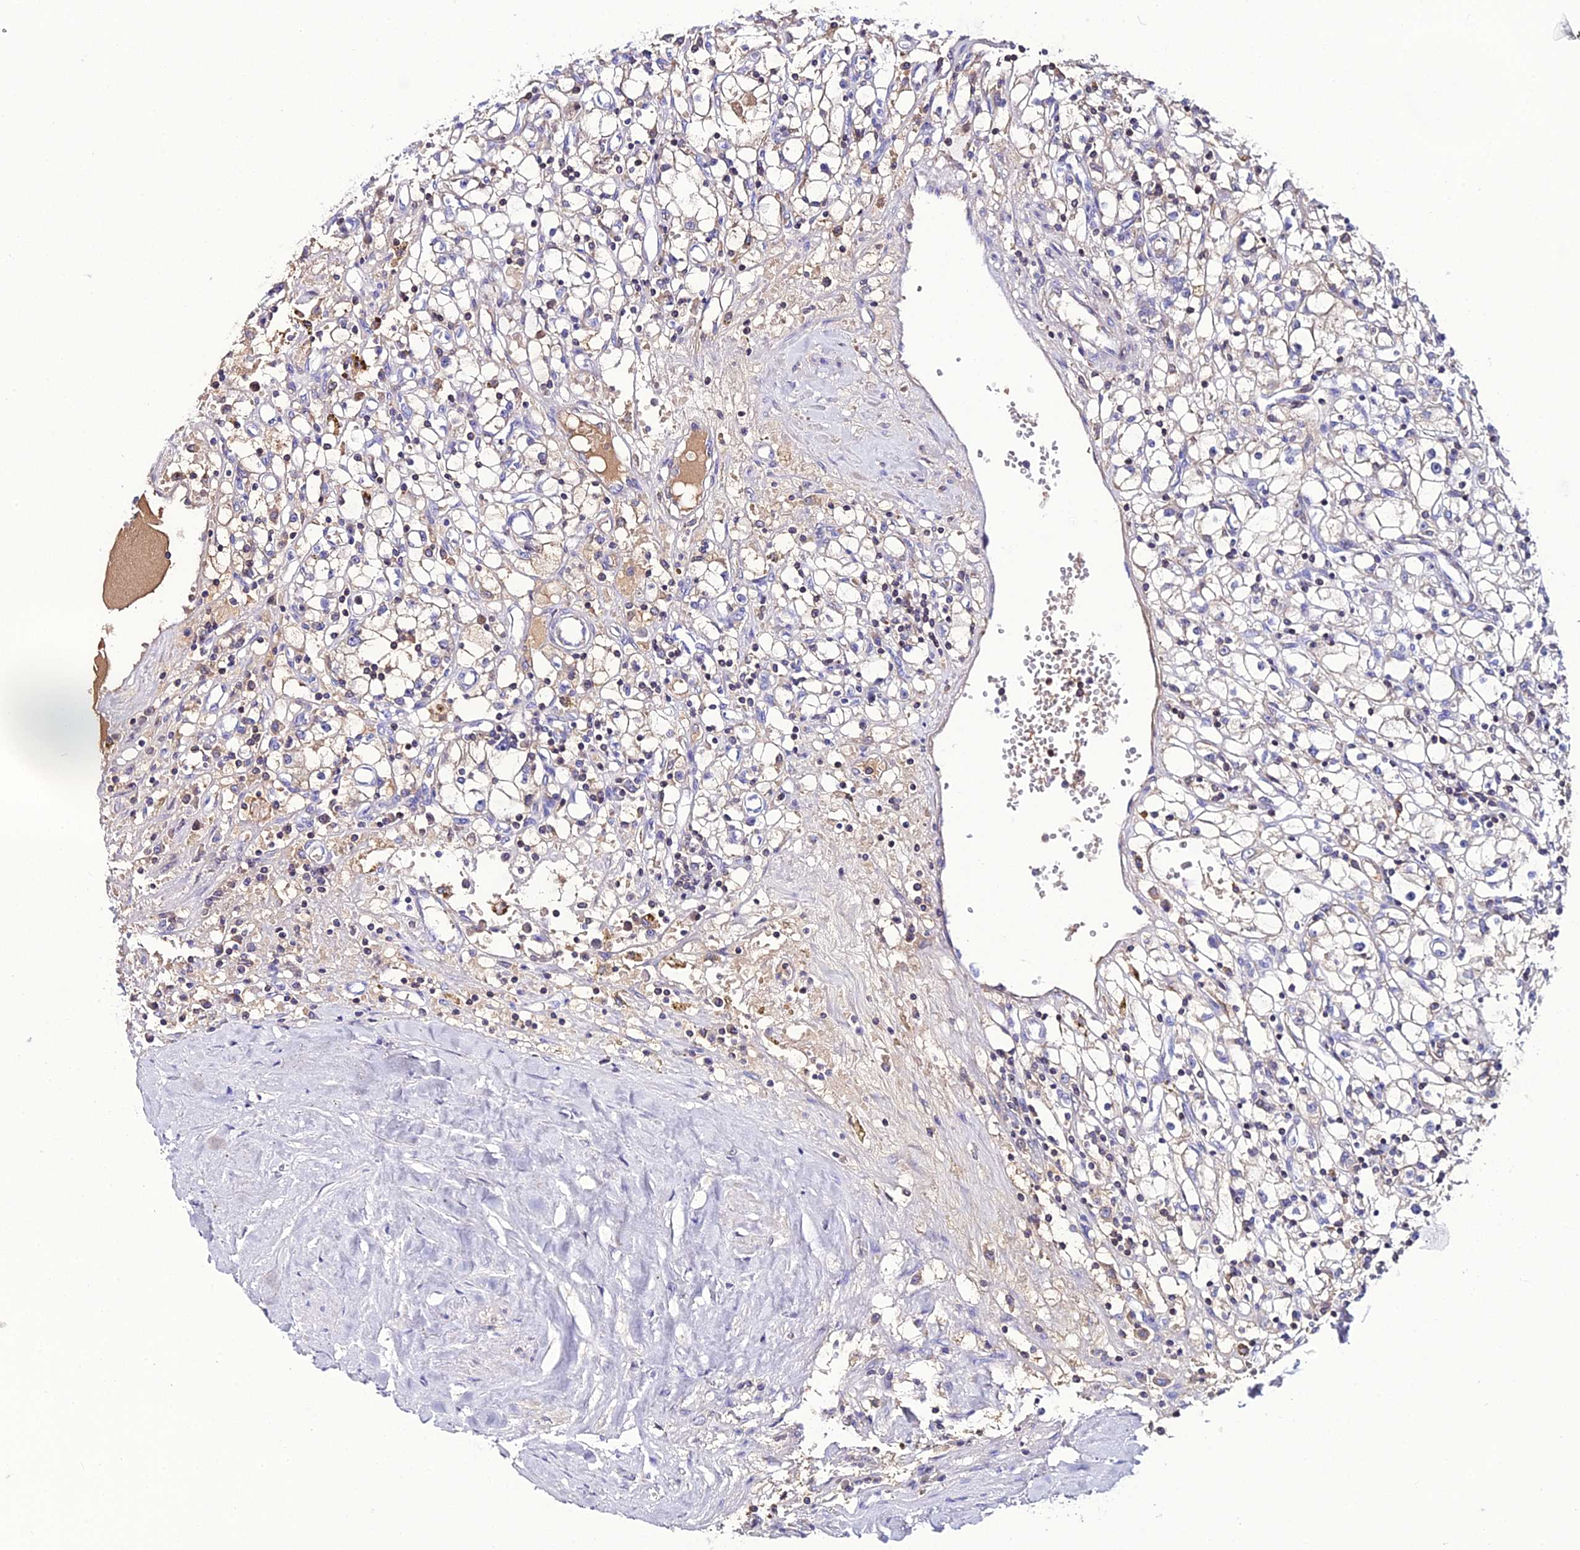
{"staining": {"intensity": "weak", "quantity": "<25%", "location": "cytoplasmic/membranous"}, "tissue": "renal cancer", "cell_type": "Tumor cells", "image_type": "cancer", "snomed": [{"axis": "morphology", "description": "Adenocarcinoma, NOS"}, {"axis": "topography", "description": "Kidney"}], "caption": "Image shows no significant protein staining in tumor cells of renal adenocarcinoma.", "gene": "DEFB132", "patient": {"sex": "male", "age": 56}}